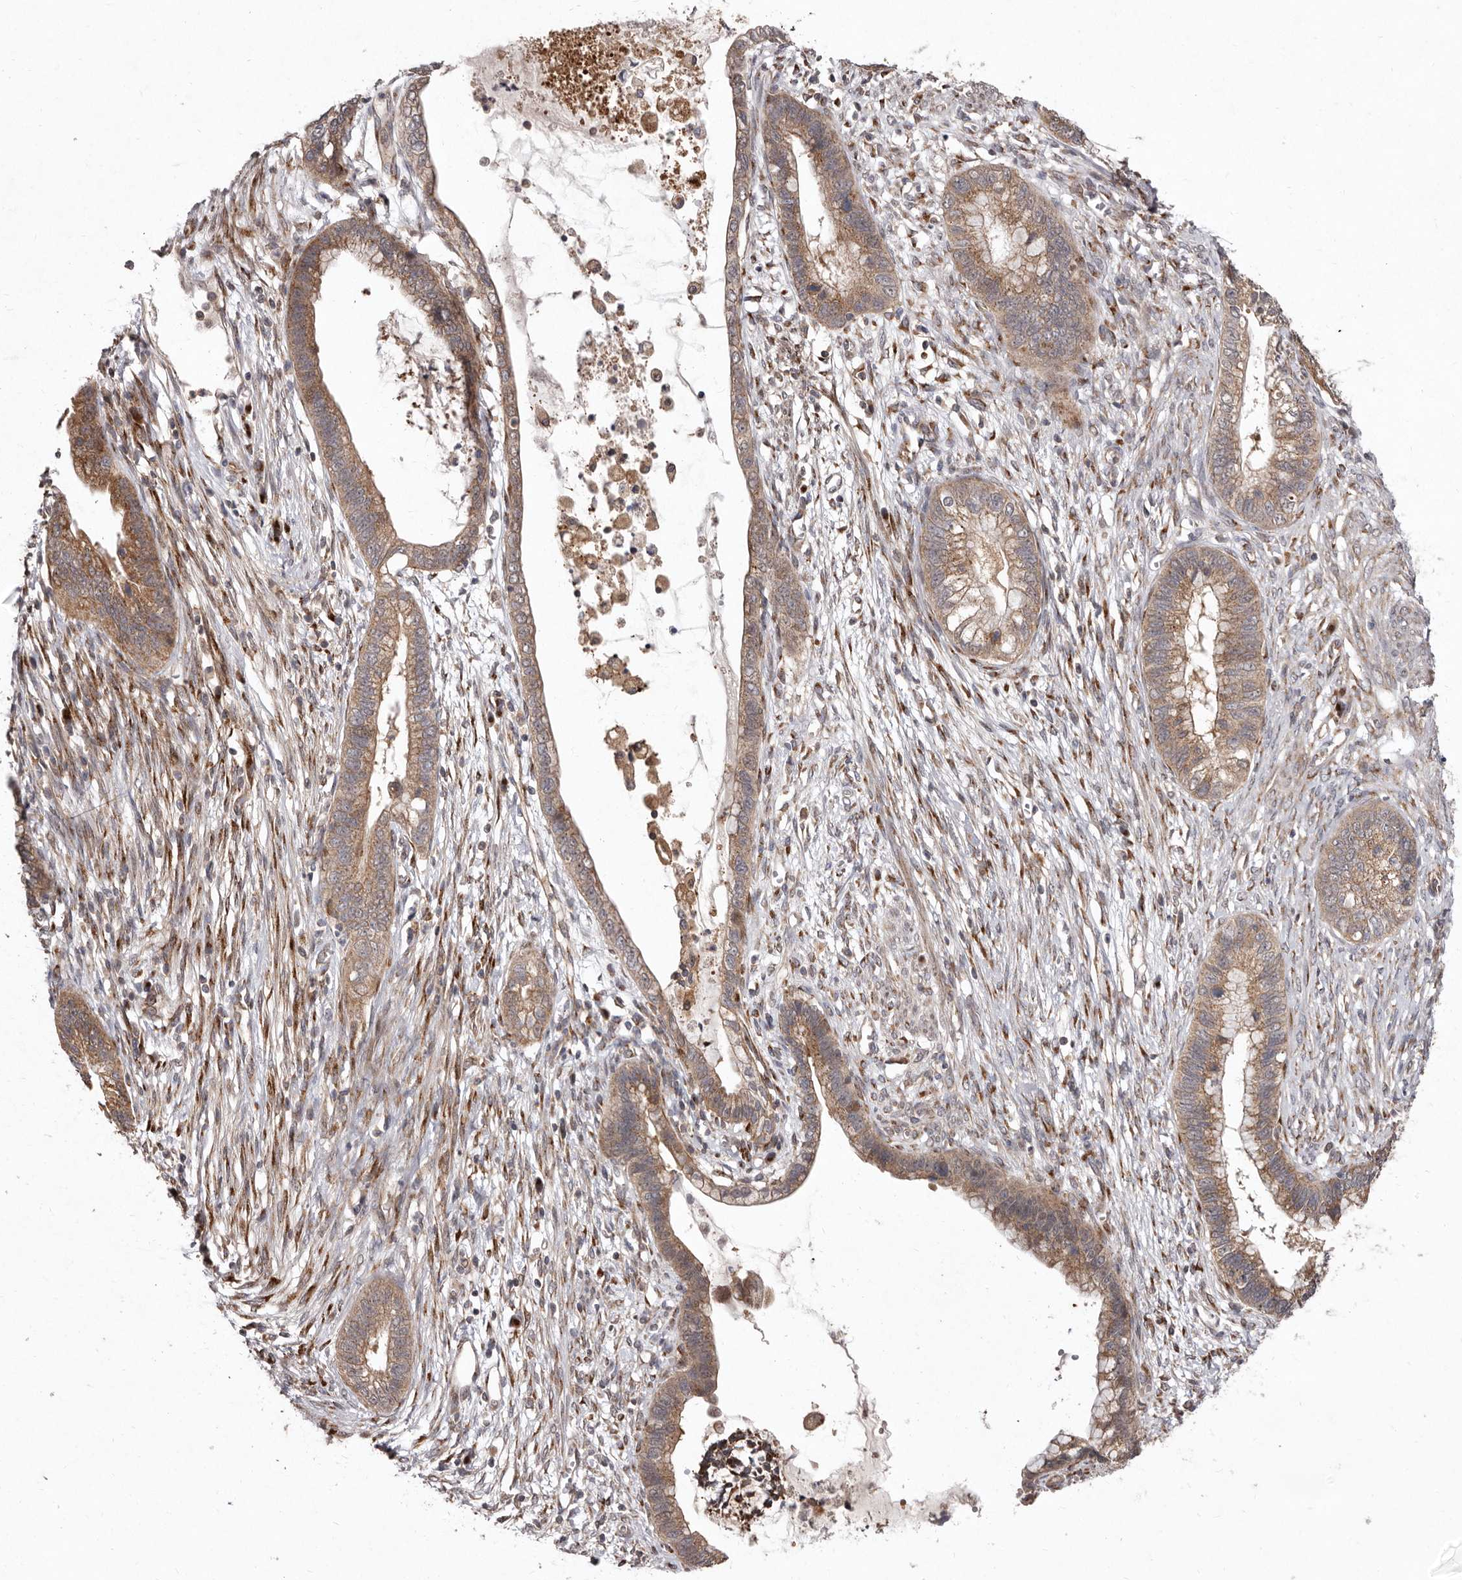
{"staining": {"intensity": "moderate", "quantity": ">75%", "location": "cytoplasmic/membranous"}, "tissue": "cervical cancer", "cell_type": "Tumor cells", "image_type": "cancer", "snomed": [{"axis": "morphology", "description": "Adenocarcinoma, NOS"}, {"axis": "topography", "description": "Cervix"}], "caption": "Tumor cells demonstrate moderate cytoplasmic/membranous staining in approximately >75% of cells in cervical cancer (adenocarcinoma).", "gene": "FLAD1", "patient": {"sex": "female", "age": 44}}